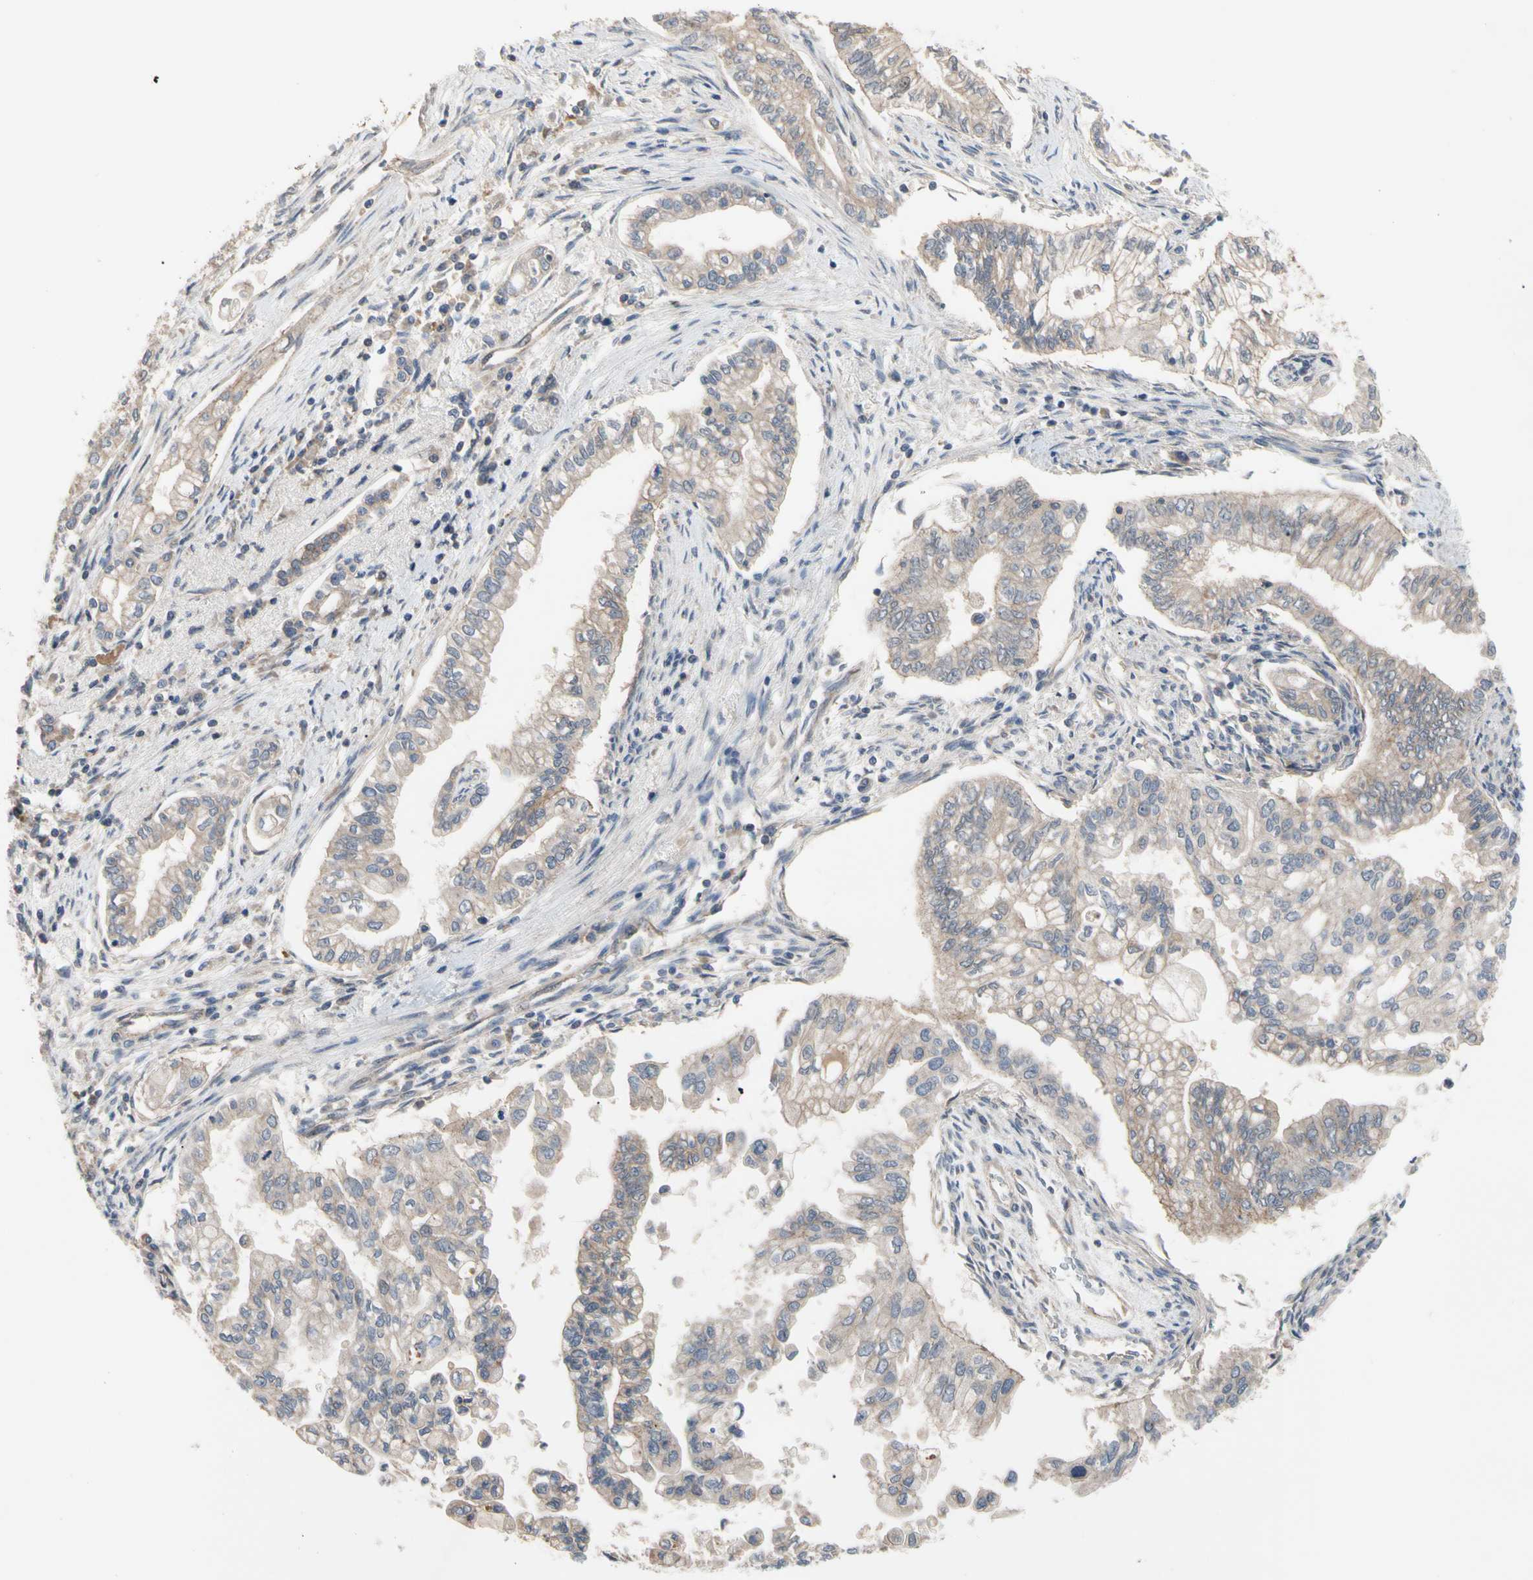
{"staining": {"intensity": "weak", "quantity": ">75%", "location": "cytoplasmic/membranous"}, "tissue": "pancreatic cancer", "cell_type": "Tumor cells", "image_type": "cancer", "snomed": [{"axis": "morphology", "description": "Normal tissue, NOS"}, {"axis": "topography", "description": "Pancreas"}], "caption": "Pancreatic cancer stained with a protein marker exhibits weak staining in tumor cells.", "gene": "DPP8", "patient": {"sex": "male", "age": 42}}